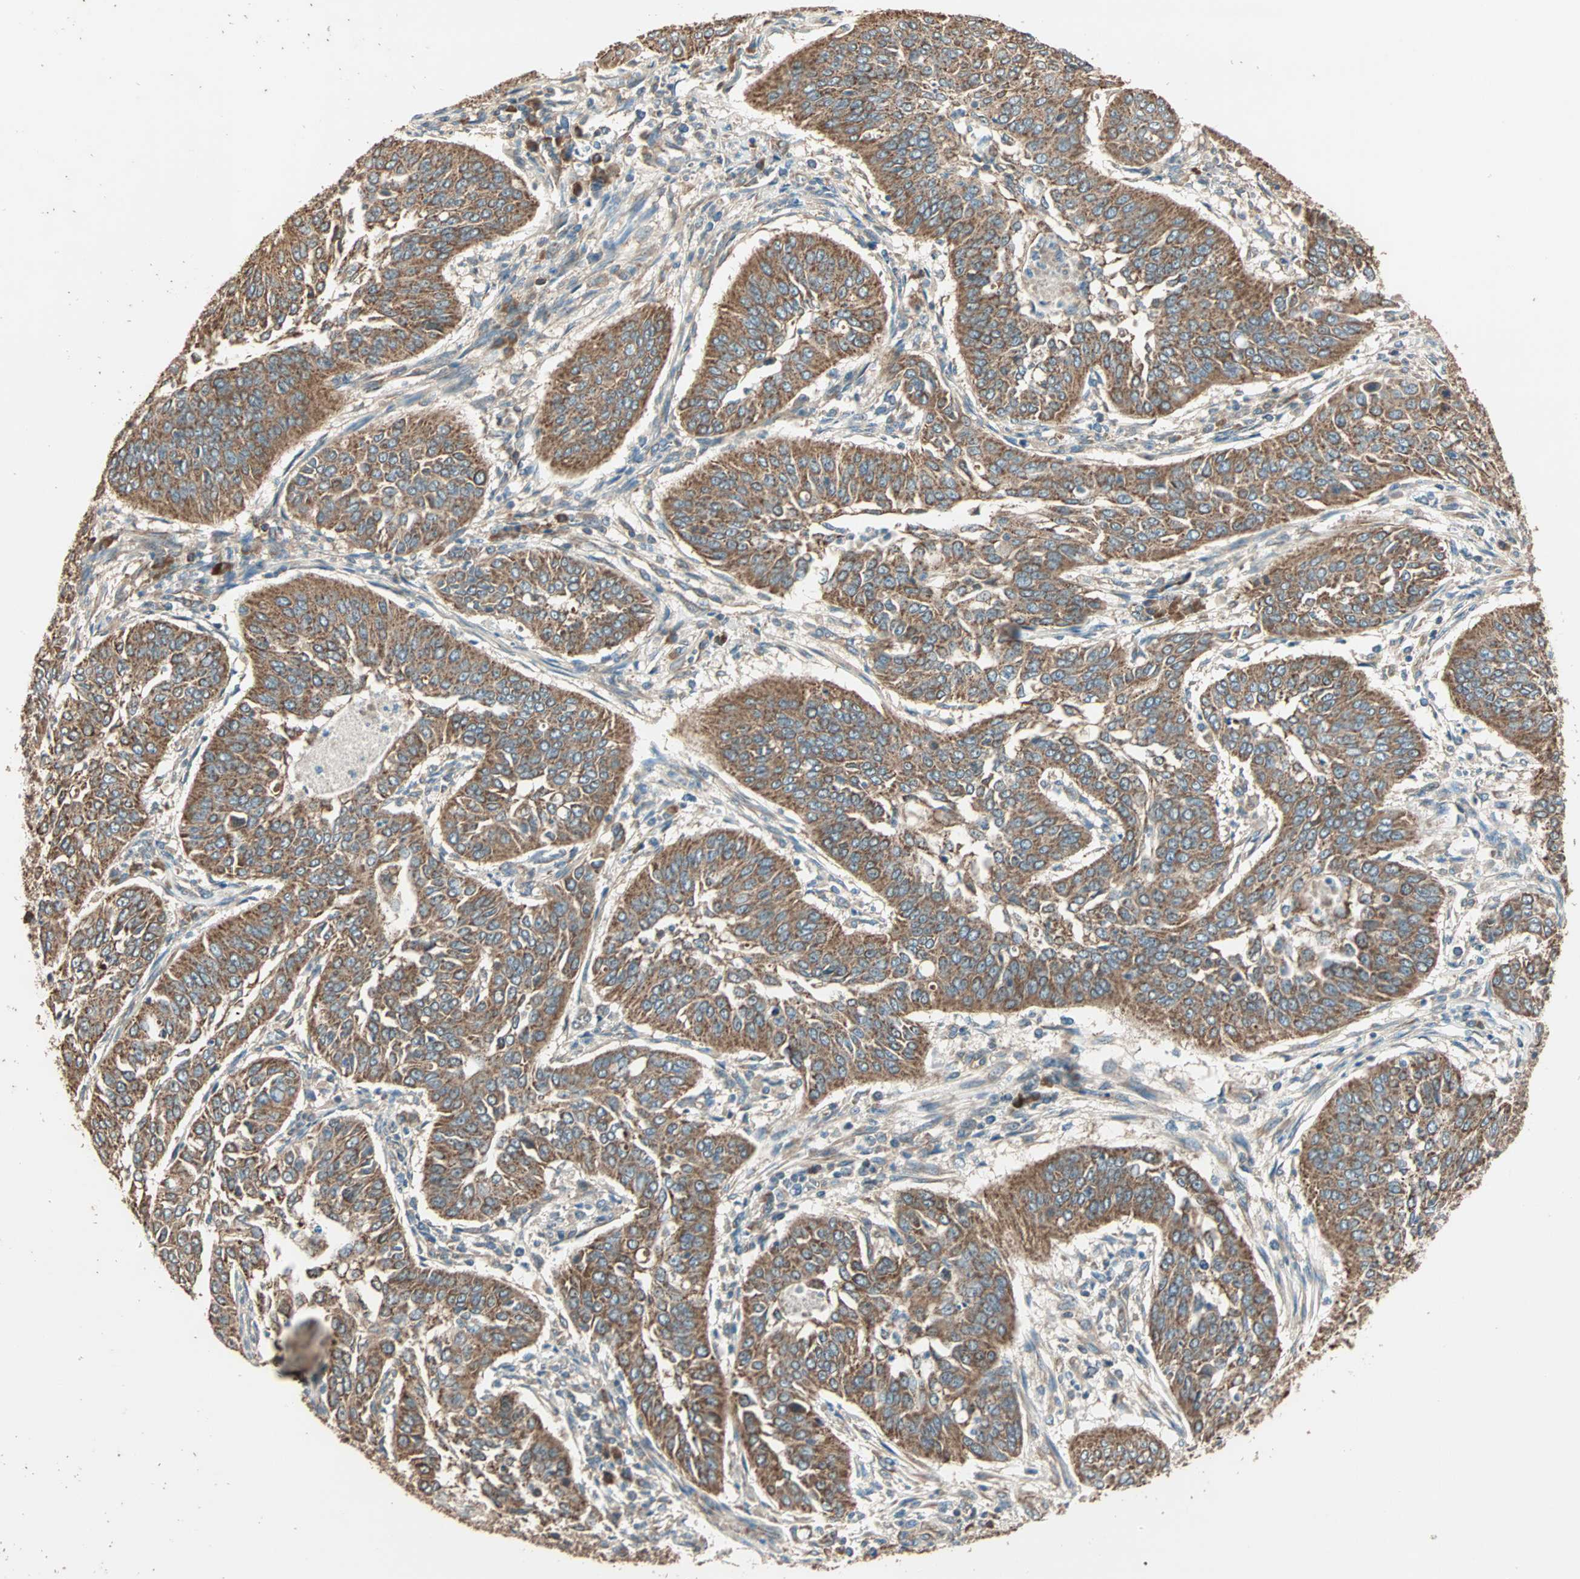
{"staining": {"intensity": "strong", "quantity": ">75%", "location": "cytoplasmic/membranous"}, "tissue": "cervical cancer", "cell_type": "Tumor cells", "image_type": "cancer", "snomed": [{"axis": "morphology", "description": "Normal tissue, NOS"}, {"axis": "morphology", "description": "Squamous cell carcinoma, NOS"}, {"axis": "topography", "description": "Cervix"}], "caption": "Immunohistochemical staining of cervical cancer reveals high levels of strong cytoplasmic/membranous staining in approximately >75% of tumor cells.", "gene": "EIF4G2", "patient": {"sex": "female", "age": 39}}